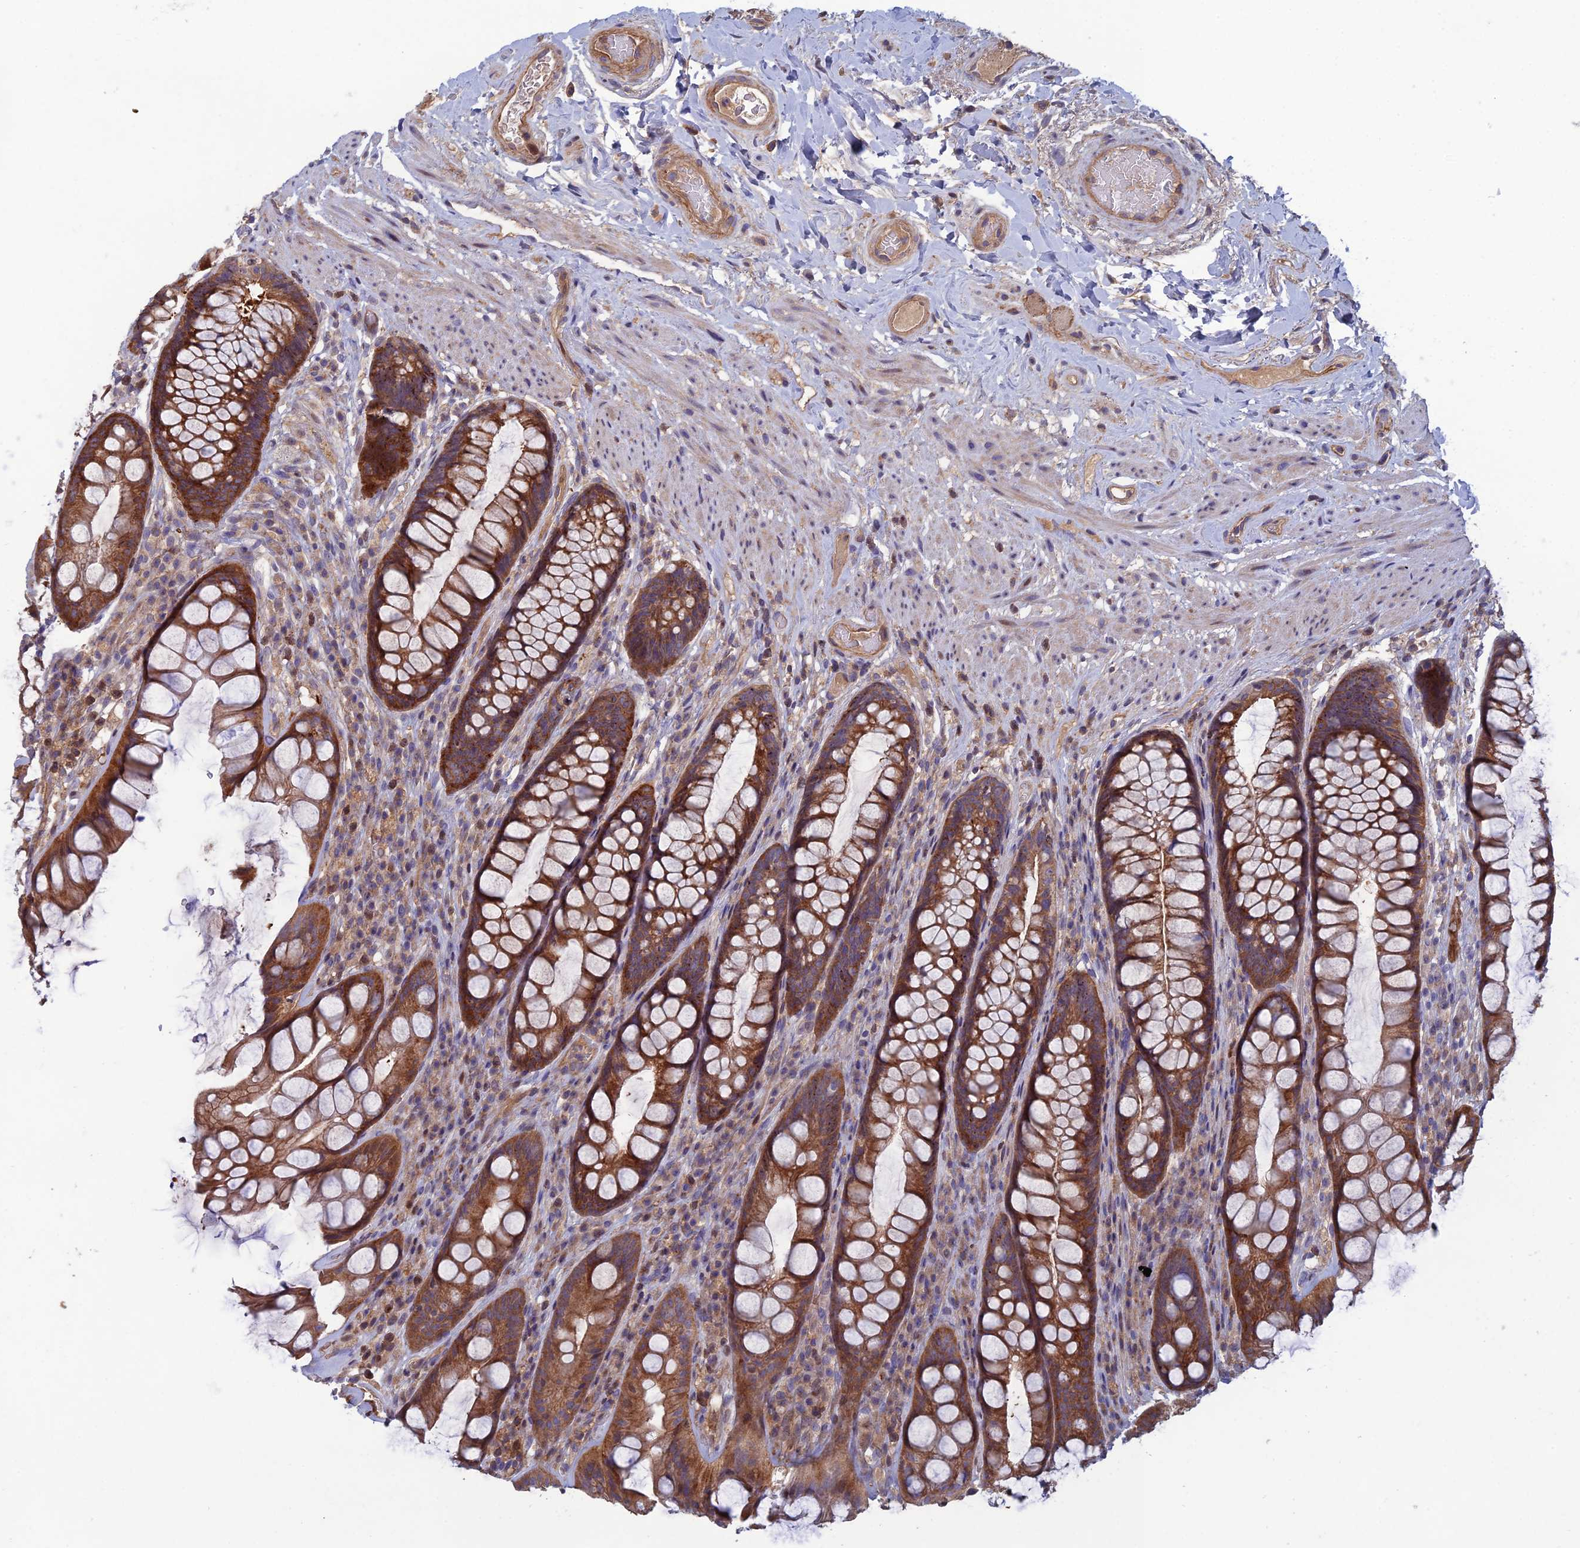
{"staining": {"intensity": "moderate", "quantity": ">75%", "location": "cytoplasmic/membranous"}, "tissue": "rectum", "cell_type": "Glandular cells", "image_type": "normal", "snomed": [{"axis": "morphology", "description": "Normal tissue, NOS"}, {"axis": "topography", "description": "Rectum"}], "caption": "Immunohistochemistry (IHC) (DAB) staining of unremarkable human rectum shows moderate cytoplasmic/membranous protein positivity in about >75% of glandular cells.", "gene": "C15orf62", "patient": {"sex": "male", "age": 74}}